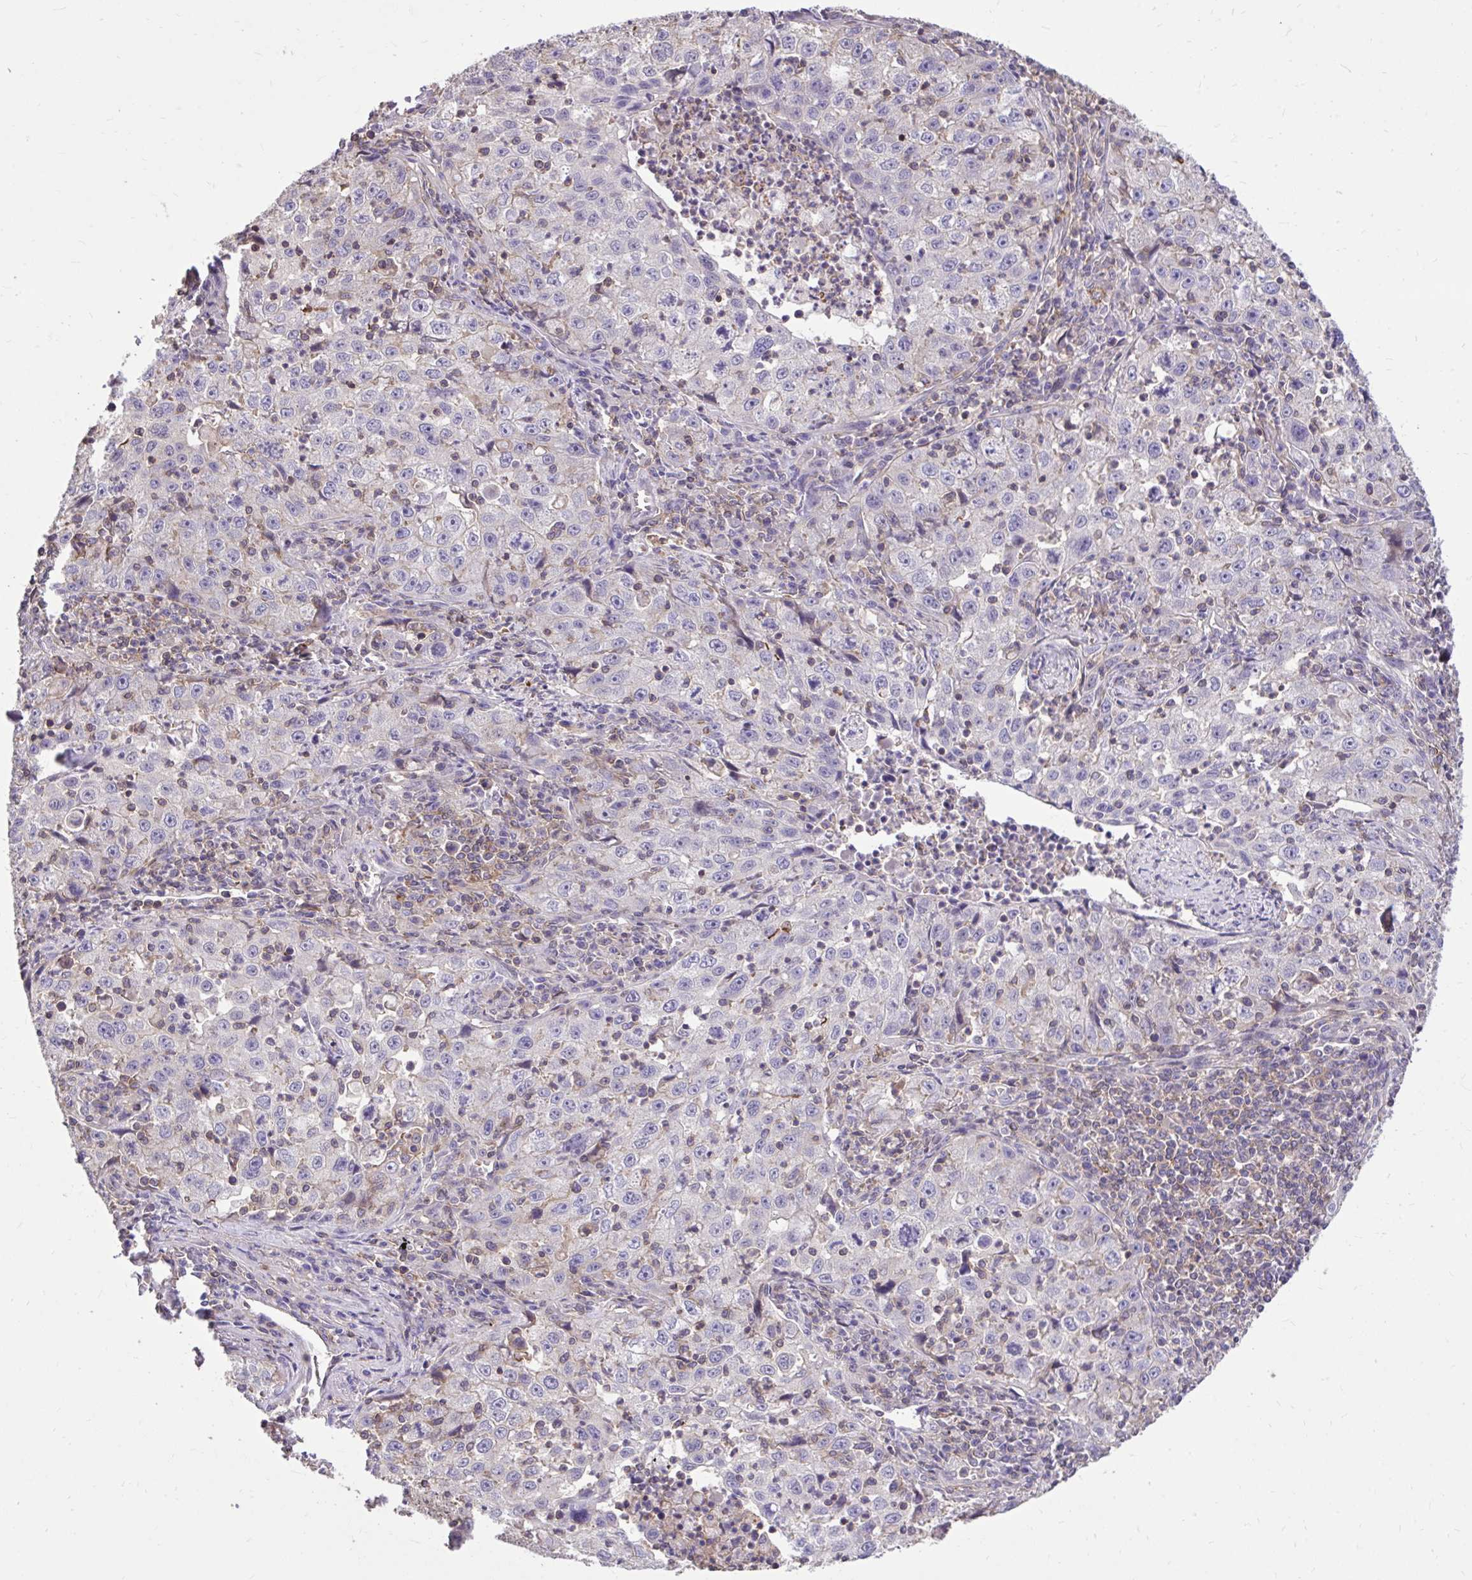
{"staining": {"intensity": "negative", "quantity": "none", "location": "none"}, "tissue": "lung cancer", "cell_type": "Tumor cells", "image_type": "cancer", "snomed": [{"axis": "morphology", "description": "Squamous cell carcinoma, NOS"}, {"axis": "topography", "description": "Lung"}], "caption": "Protein analysis of lung cancer demonstrates no significant staining in tumor cells.", "gene": "IGFL2", "patient": {"sex": "male", "age": 71}}